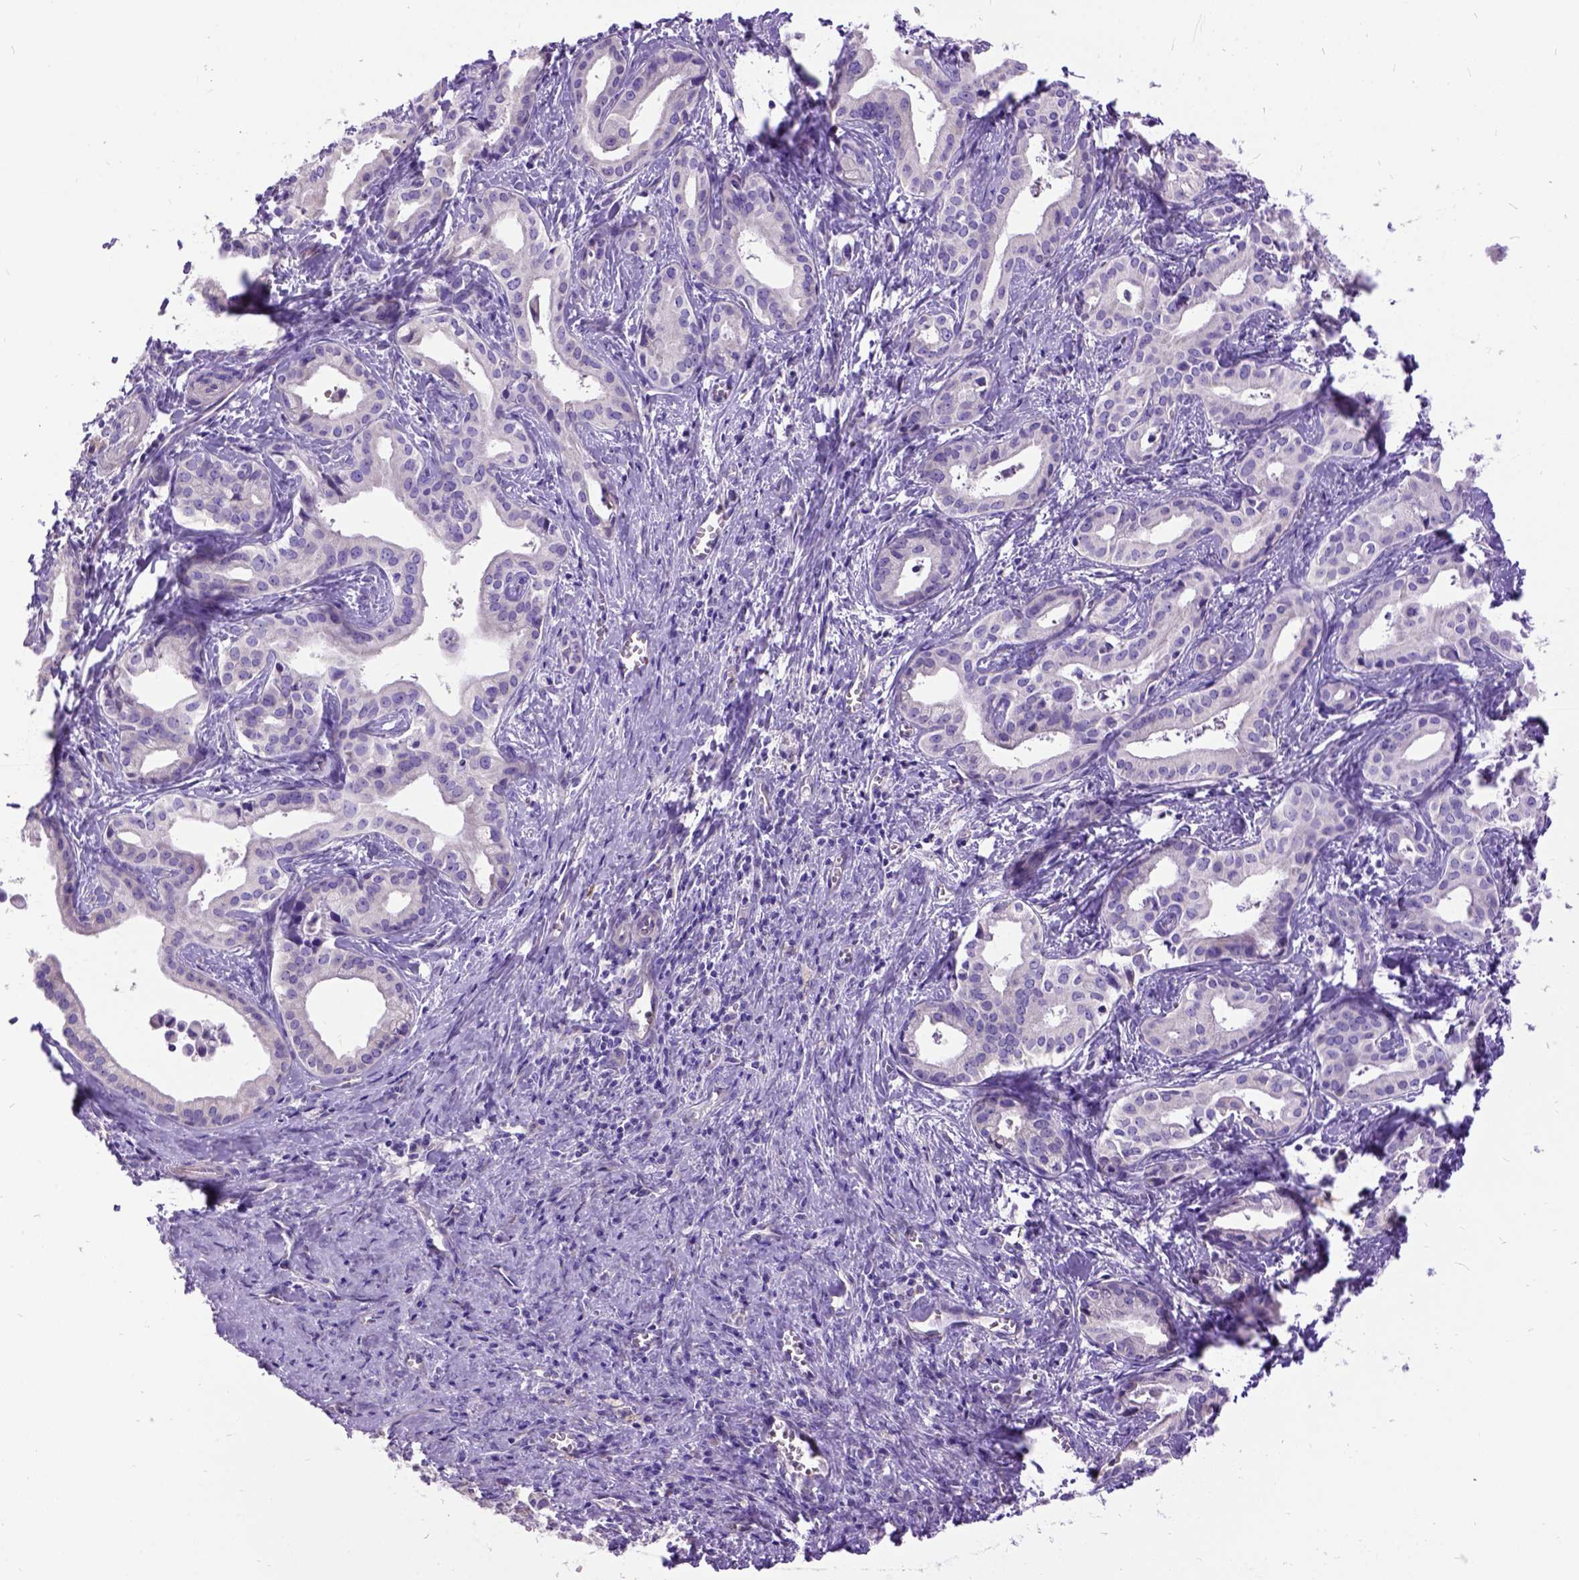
{"staining": {"intensity": "negative", "quantity": "none", "location": "none"}, "tissue": "liver cancer", "cell_type": "Tumor cells", "image_type": "cancer", "snomed": [{"axis": "morphology", "description": "Cholangiocarcinoma"}, {"axis": "topography", "description": "Liver"}], "caption": "Tumor cells show no significant staining in liver cancer (cholangiocarcinoma).", "gene": "CFAP54", "patient": {"sex": "female", "age": 65}}